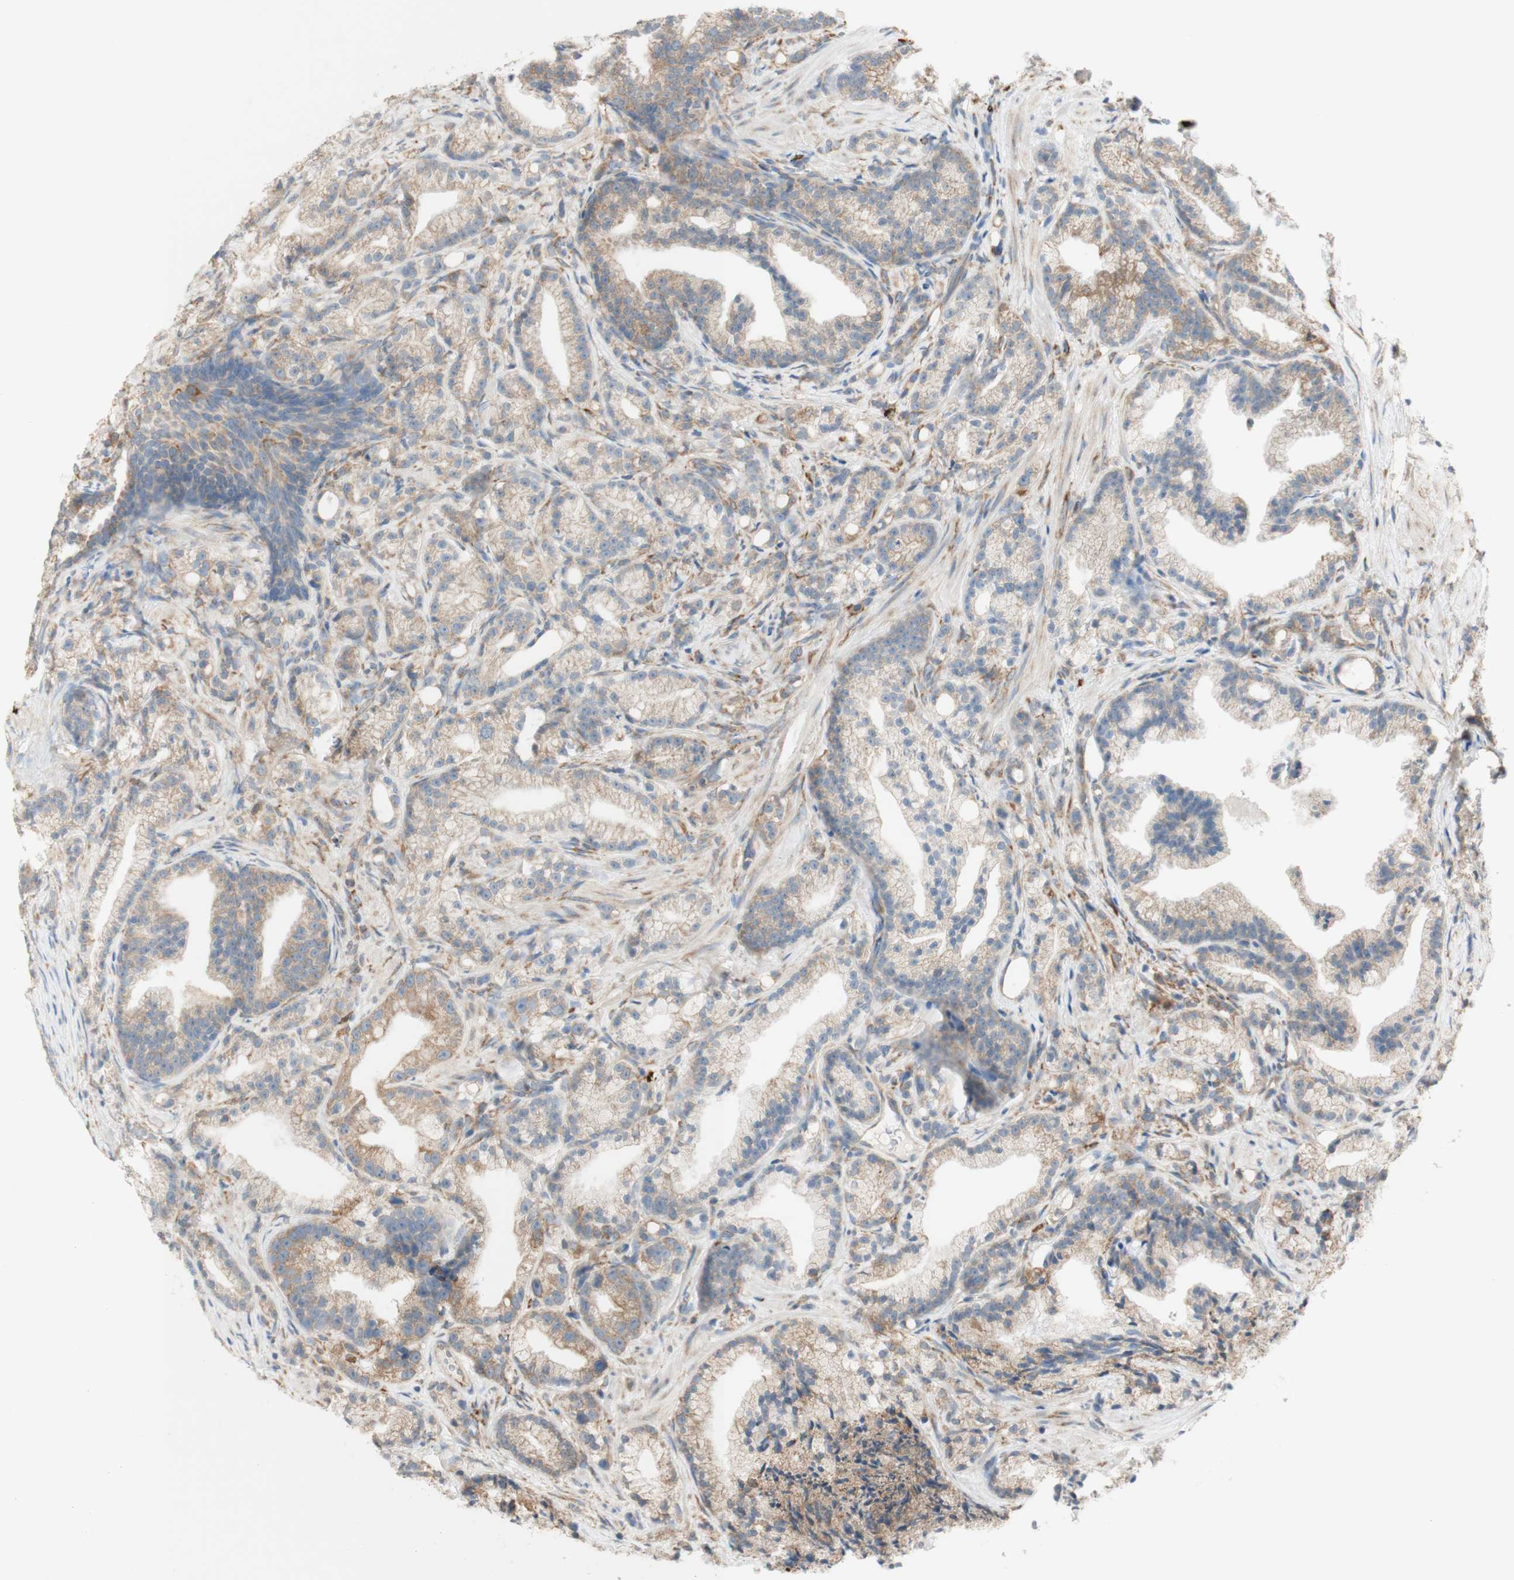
{"staining": {"intensity": "weak", "quantity": ">75%", "location": "cytoplasmic/membranous"}, "tissue": "prostate cancer", "cell_type": "Tumor cells", "image_type": "cancer", "snomed": [{"axis": "morphology", "description": "Adenocarcinoma, Low grade"}, {"axis": "topography", "description": "Prostate"}], "caption": "Immunohistochemistry of adenocarcinoma (low-grade) (prostate) shows low levels of weak cytoplasmic/membranous staining in approximately >75% of tumor cells. (Brightfield microscopy of DAB IHC at high magnification).", "gene": "MANF", "patient": {"sex": "male", "age": 89}}